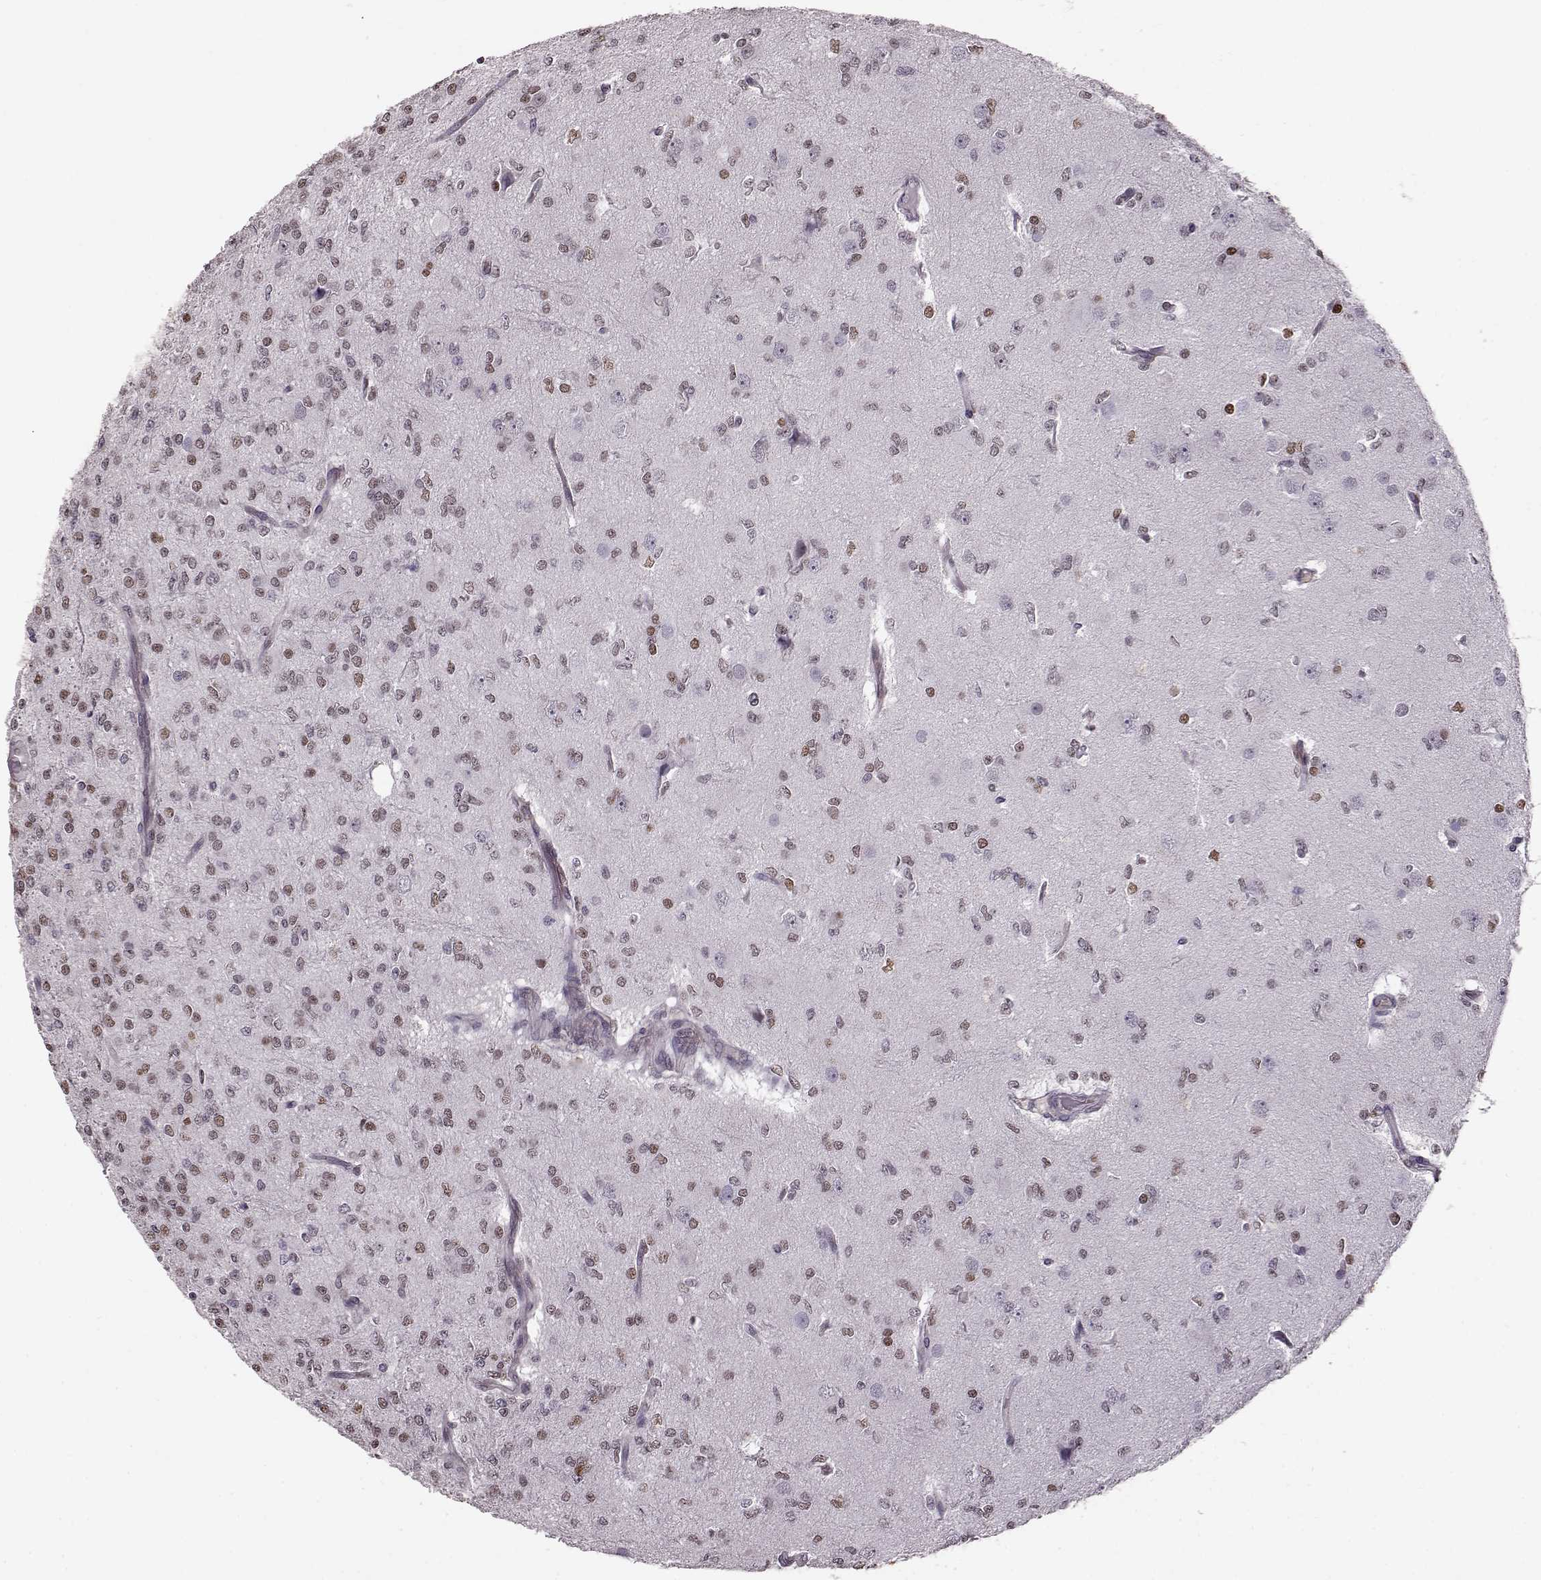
{"staining": {"intensity": "strong", "quantity": "<25%", "location": "nuclear"}, "tissue": "glioma", "cell_type": "Tumor cells", "image_type": "cancer", "snomed": [{"axis": "morphology", "description": "Glioma, malignant, Low grade"}, {"axis": "topography", "description": "Brain"}], "caption": "Immunohistochemistry (IHC) image of neoplastic tissue: glioma stained using IHC displays medium levels of strong protein expression localized specifically in the nuclear of tumor cells, appearing as a nuclear brown color.", "gene": "KLF6", "patient": {"sex": "male", "age": 27}}